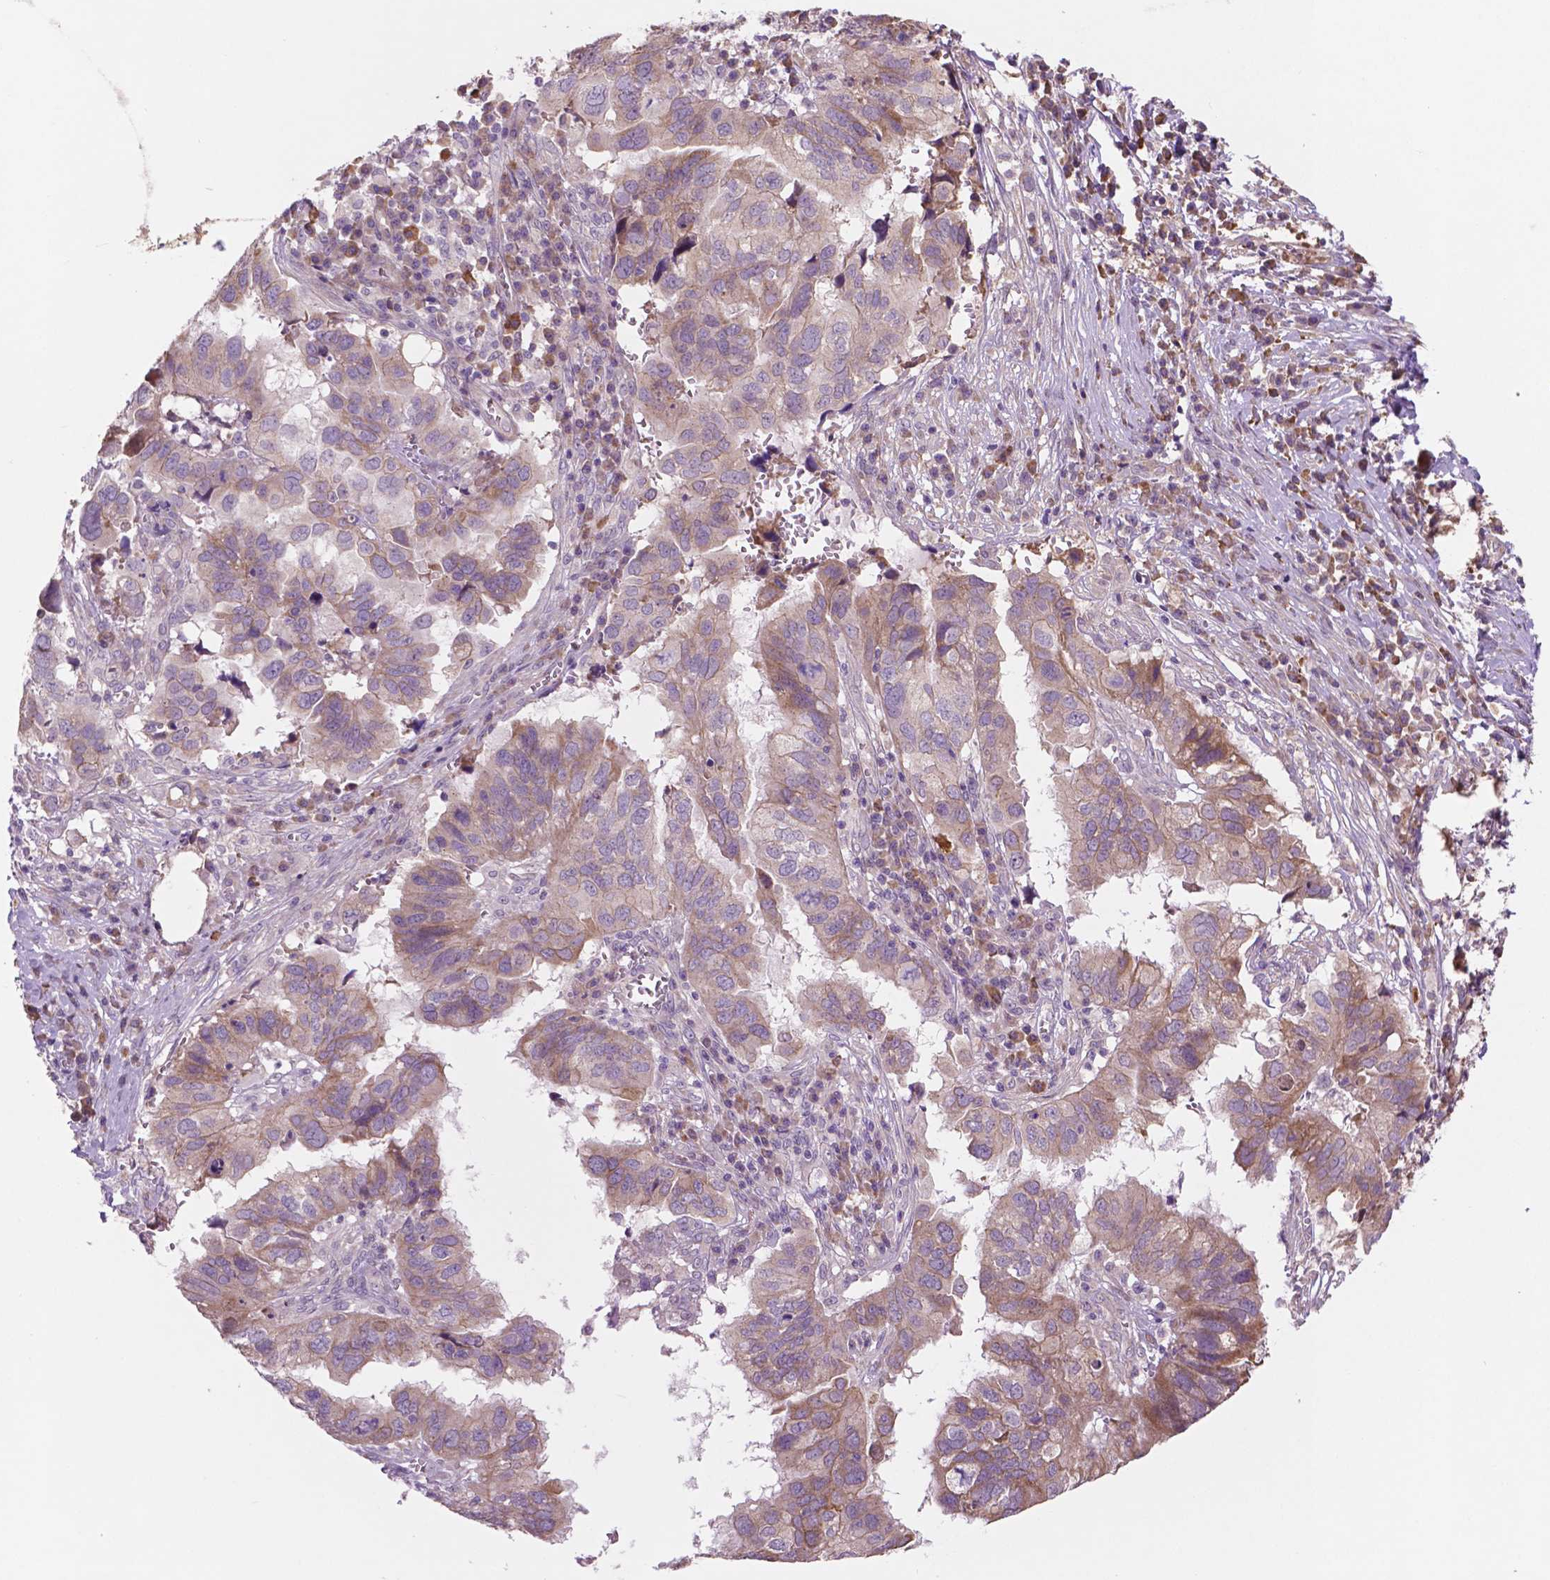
{"staining": {"intensity": "moderate", "quantity": "25%-75%", "location": "cytoplasmic/membranous"}, "tissue": "ovarian cancer", "cell_type": "Tumor cells", "image_type": "cancer", "snomed": [{"axis": "morphology", "description": "Cystadenocarcinoma, serous, NOS"}, {"axis": "topography", "description": "Ovary"}], "caption": "This is a histology image of immunohistochemistry (IHC) staining of ovarian serous cystadenocarcinoma, which shows moderate staining in the cytoplasmic/membranous of tumor cells.", "gene": "LRP1B", "patient": {"sex": "female", "age": 79}}